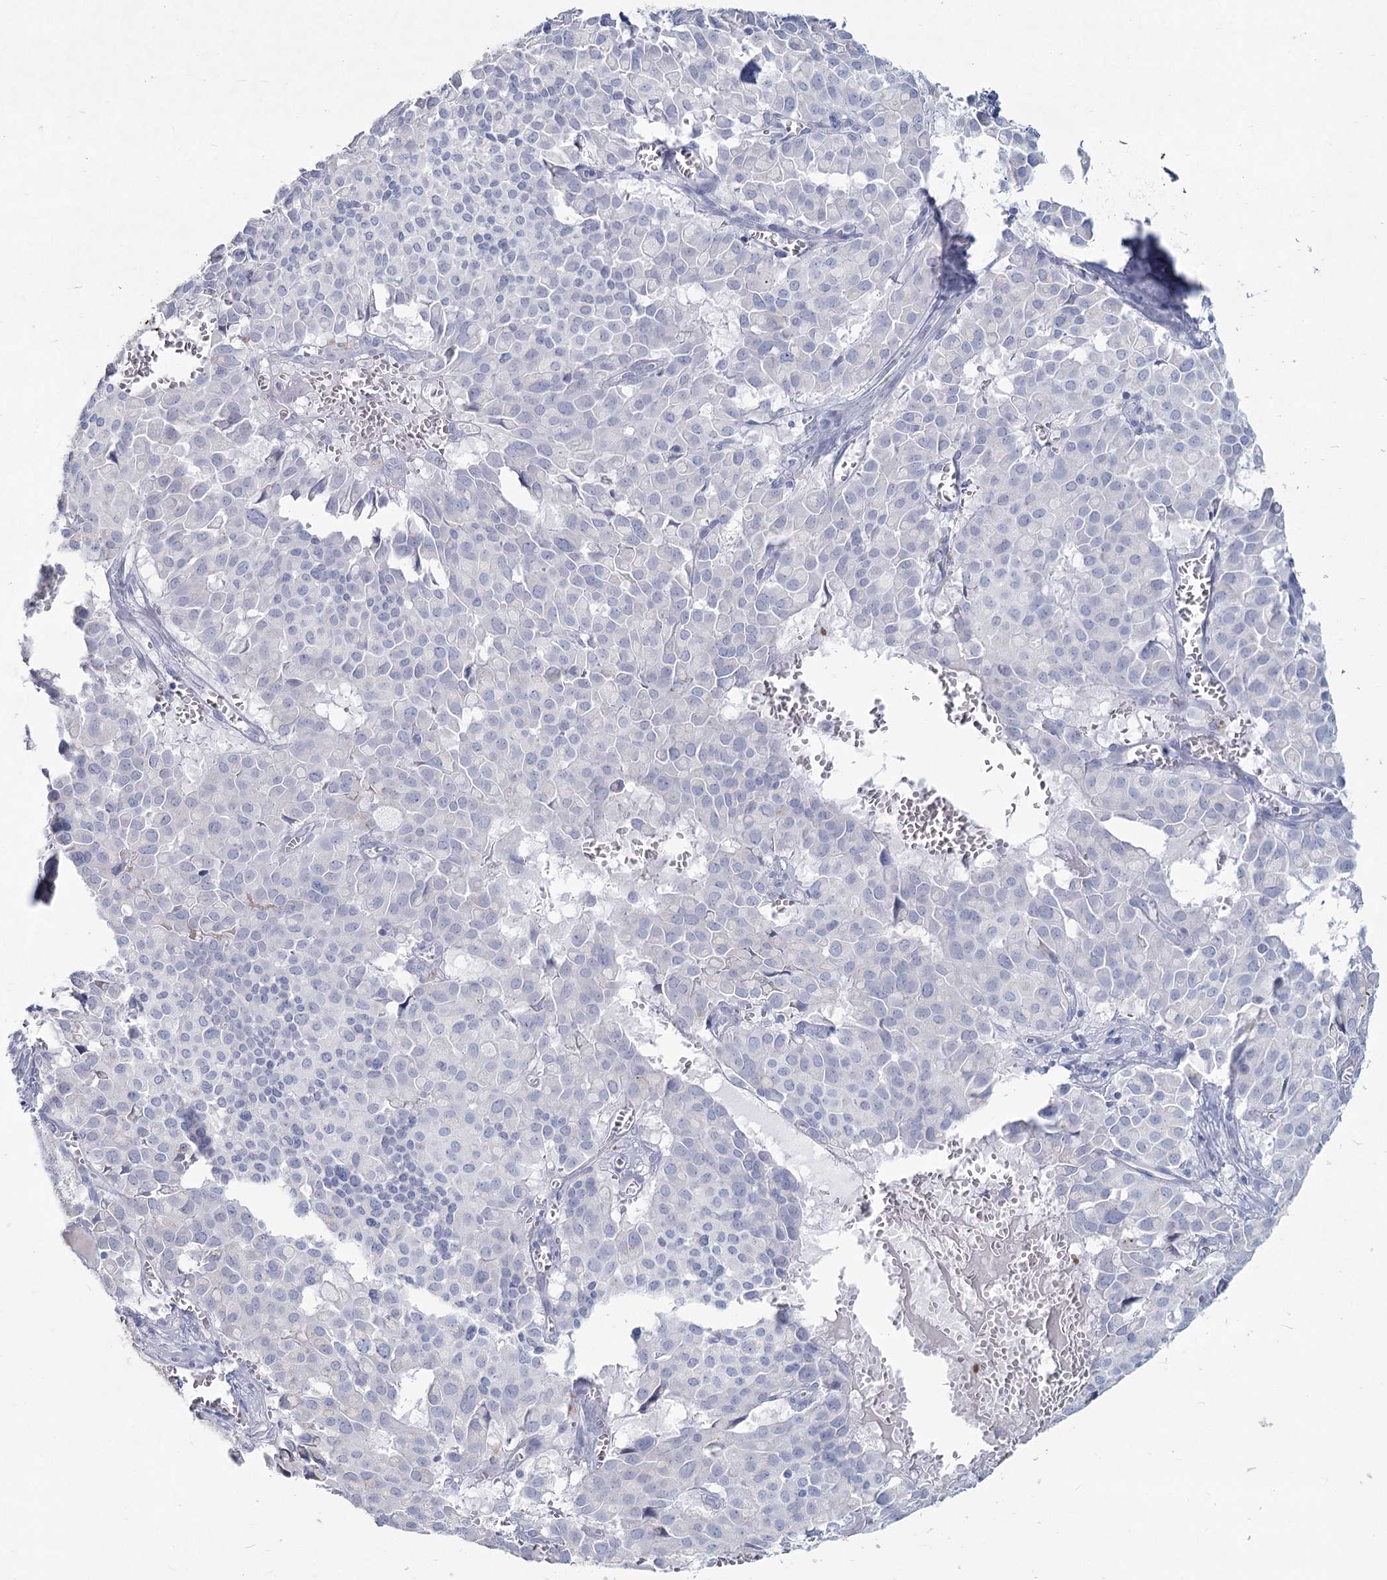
{"staining": {"intensity": "negative", "quantity": "none", "location": "none"}, "tissue": "pancreatic cancer", "cell_type": "Tumor cells", "image_type": "cancer", "snomed": [{"axis": "morphology", "description": "Adenocarcinoma, NOS"}, {"axis": "topography", "description": "Pancreas"}], "caption": "The micrograph displays no staining of tumor cells in pancreatic cancer.", "gene": "SLC6A19", "patient": {"sex": "male", "age": 65}}